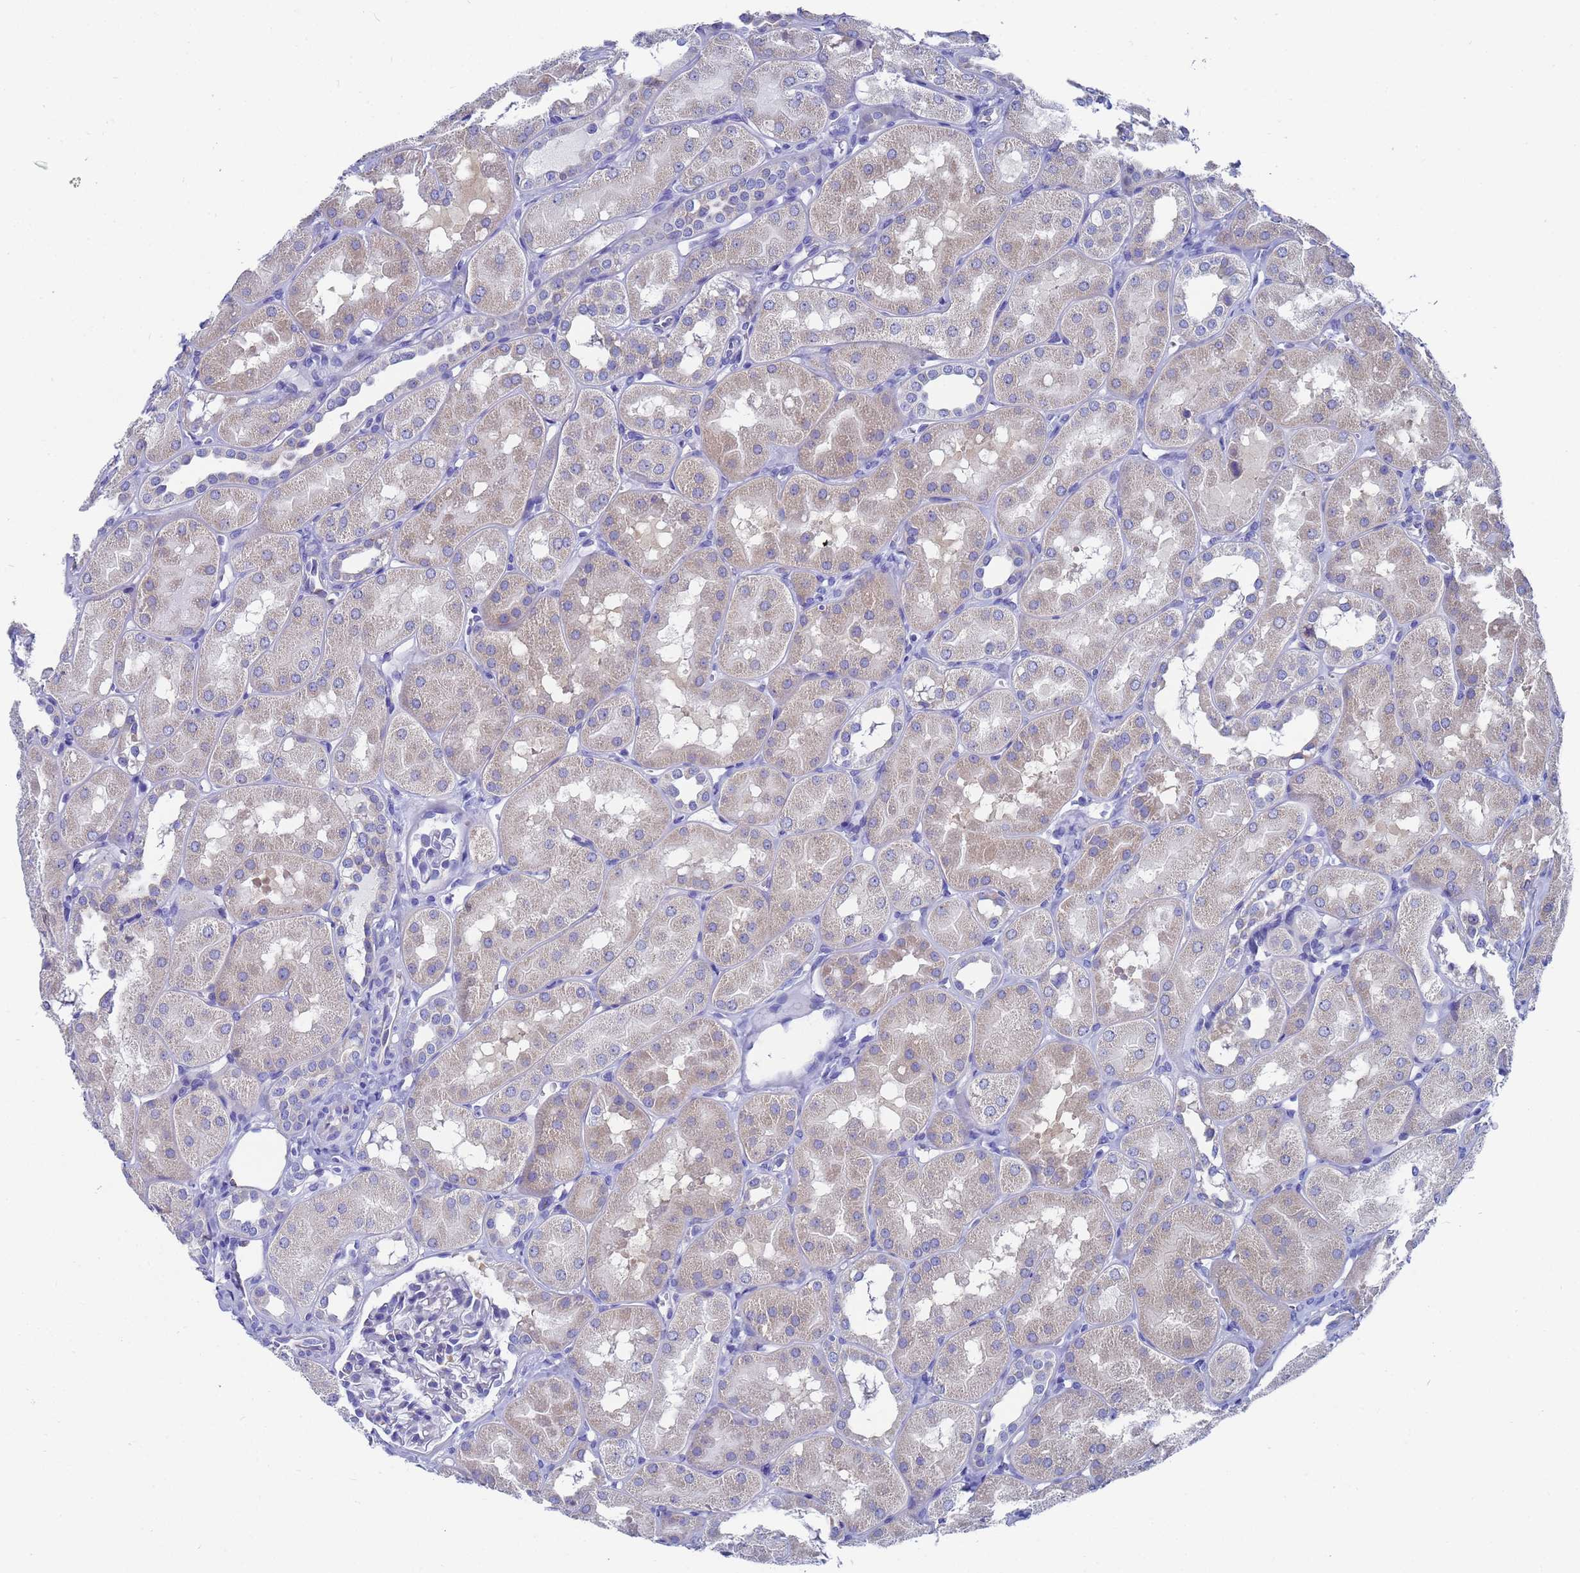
{"staining": {"intensity": "negative", "quantity": "none", "location": "none"}, "tissue": "kidney", "cell_type": "Cells in glomeruli", "image_type": "normal", "snomed": [{"axis": "morphology", "description": "Normal tissue, NOS"}, {"axis": "topography", "description": "Kidney"}, {"axis": "topography", "description": "Urinary bladder"}], "caption": "Cells in glomeruli are negative for protein expression in normal human kidney.", "gene": "TM4SF4", "patient": {"sex": "male", "age": 16}}